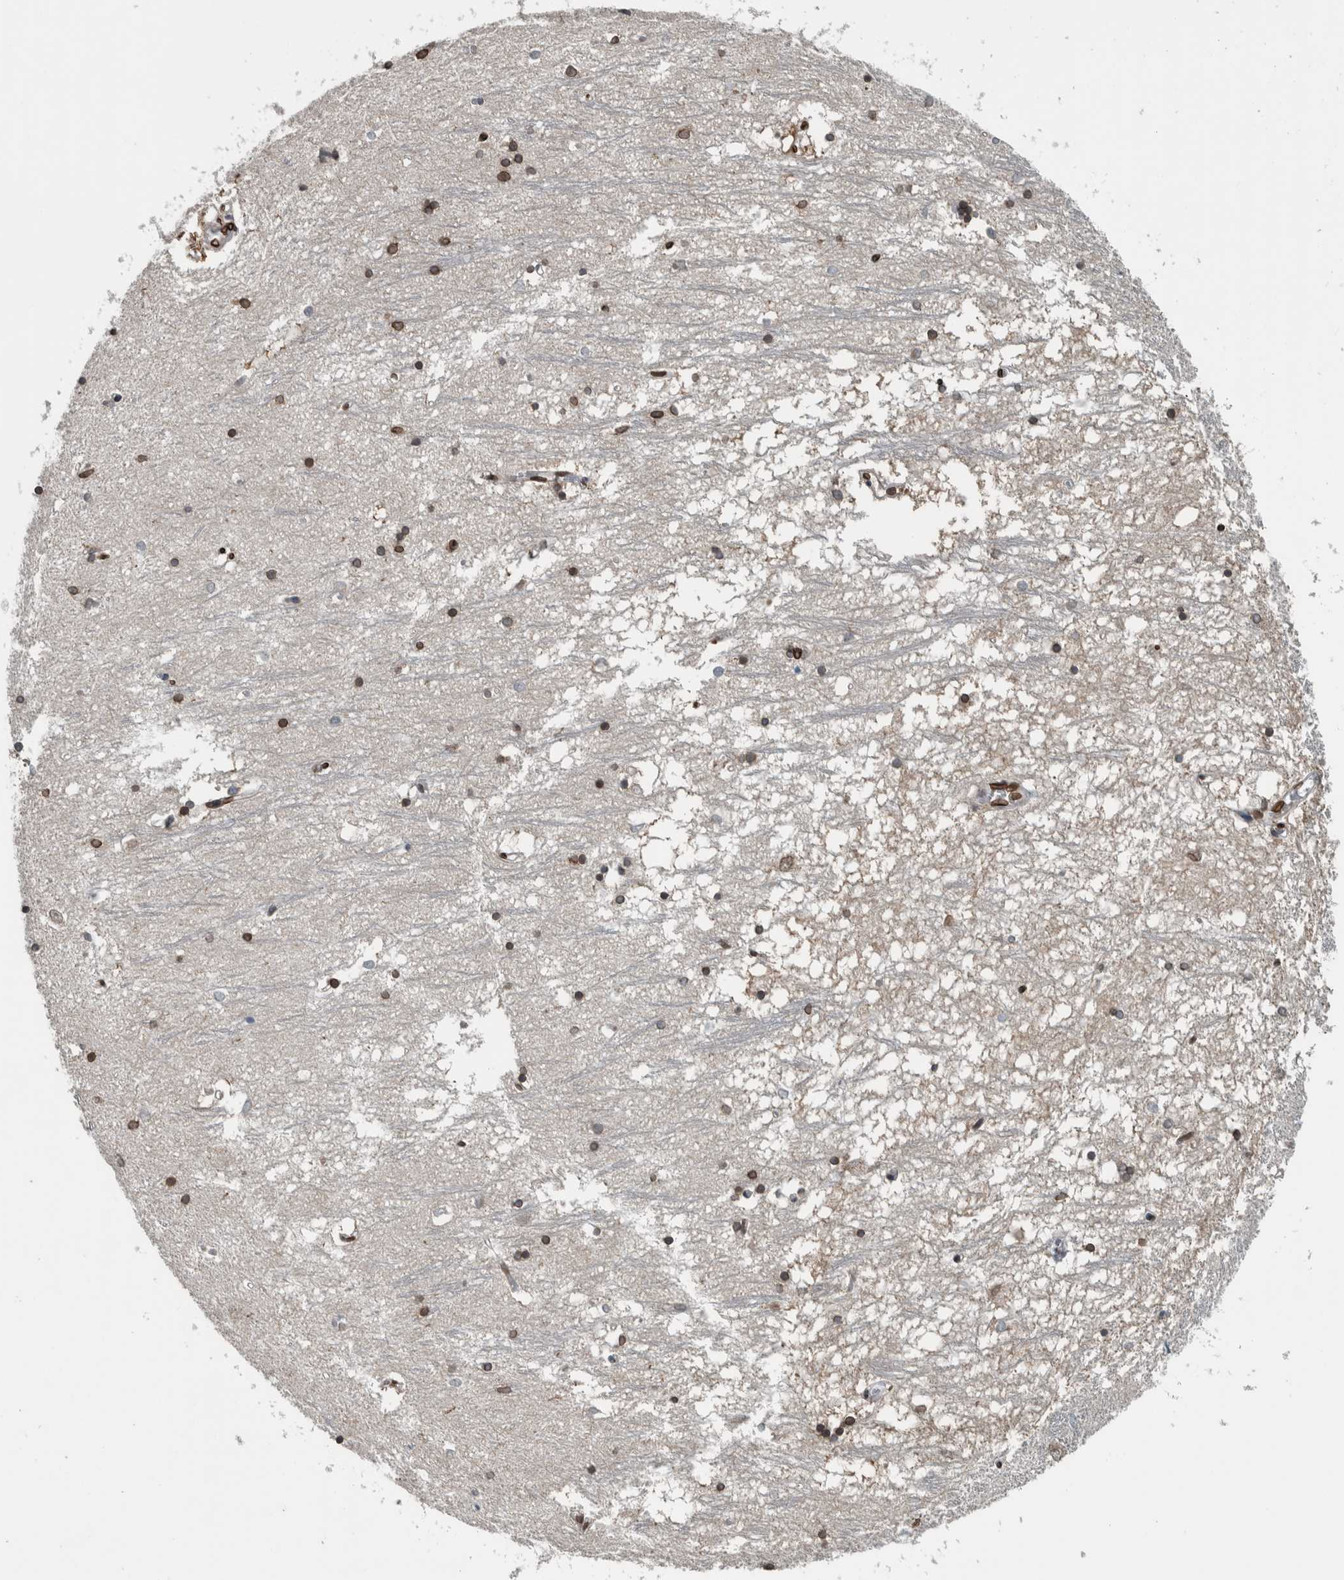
{"staining": {"intensity": "moderate", "quantity": "<25%", "location": "cytoplasmic/membranous,nuclear"}, "tissue": "hippocampus", "cell_type": "Glial cells", "image_type": "normal", "snomed": [{"axis": "morphology", "description": "Normal tissue, NOS"}, {"axis": "topography", "description": "Hippocampus"}], "caption": "An IHC photomicrograph of unremarkable tissue is shown. Protein staining in brown highlights moderate cytoplasmic/membranous,nuclear positivity in hippocampus within glial cells.", "gene": "FAM135B", "patient": {"sex": "male", "age": 70}}